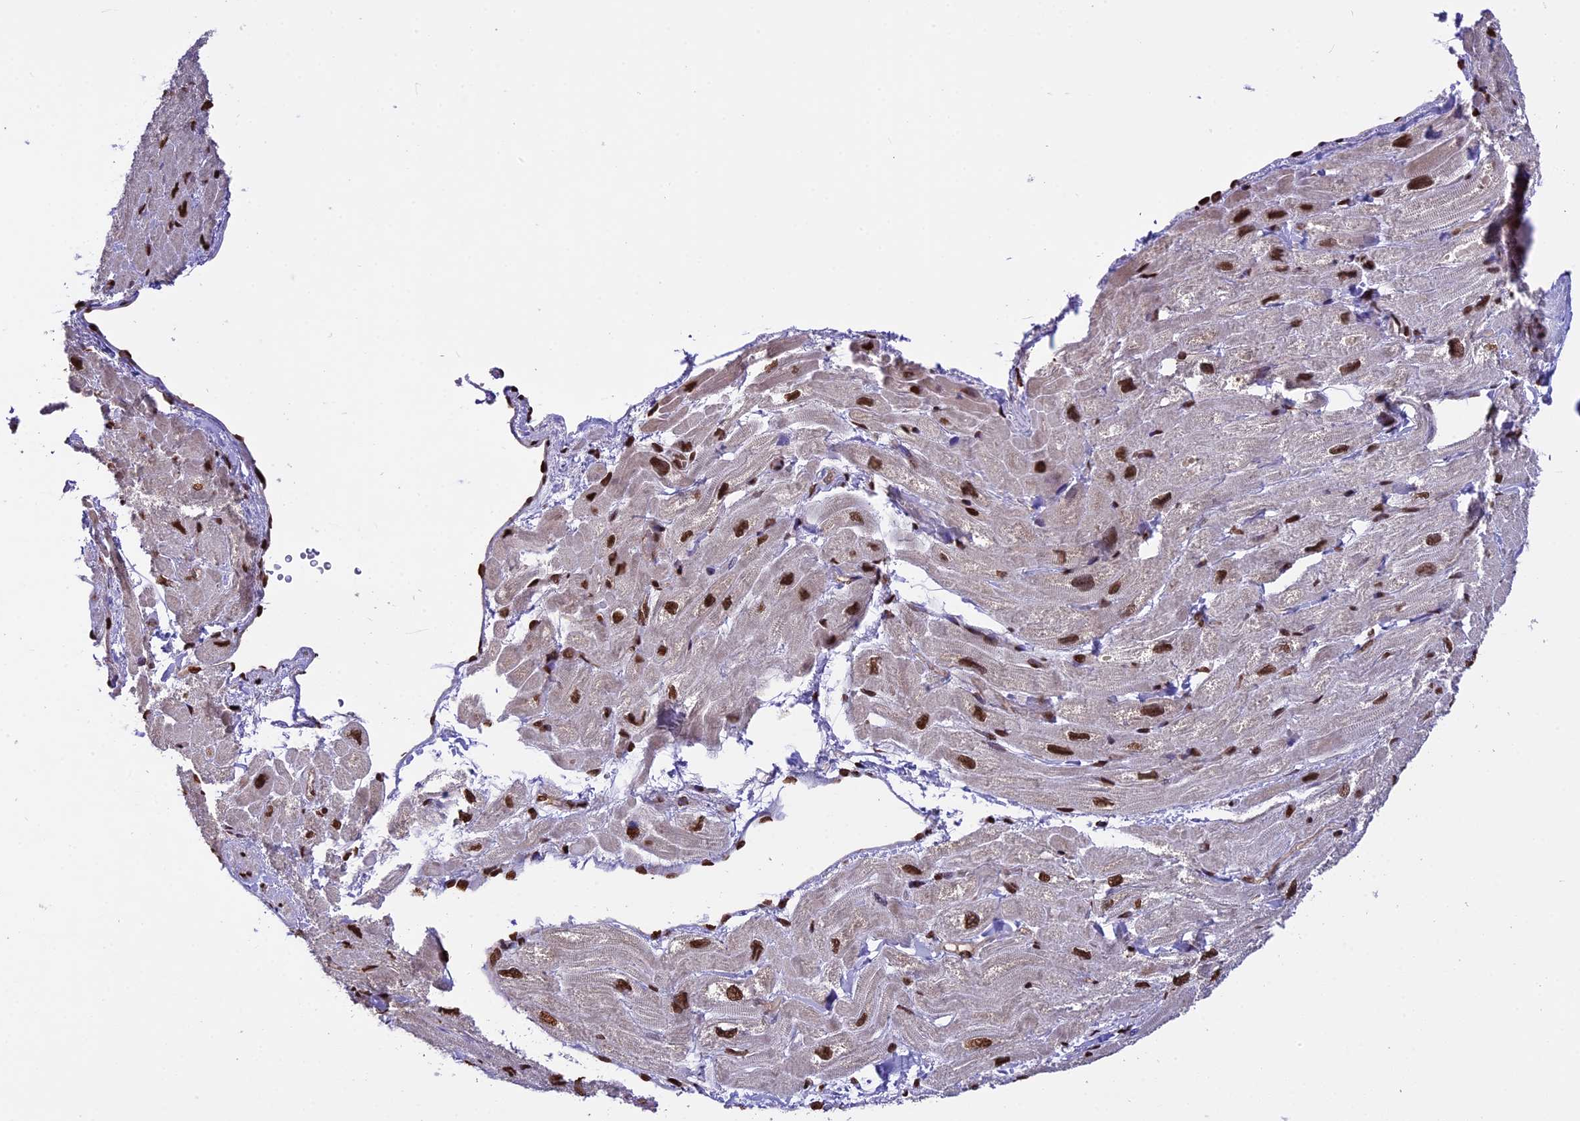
{"staining": {"intensity": "moderate", "quantity": "<25%", "location": "nuclear"}, "tissue": "heart muscle", "cell_type": "Cardiomyocytes", "image_type": "normal", "snomed": [{"axis": "morphology", "description": "Normal tissue, NOS"}, {"axis": "topography", "description": "Heart"}], "caption": "Unremarkable heart muscle demonstrates moderate nuclear staining in approximately <25% of cardiomyocytes.", "gene": "POLR3E", "patient": {"sex": "male", "age": 65}}